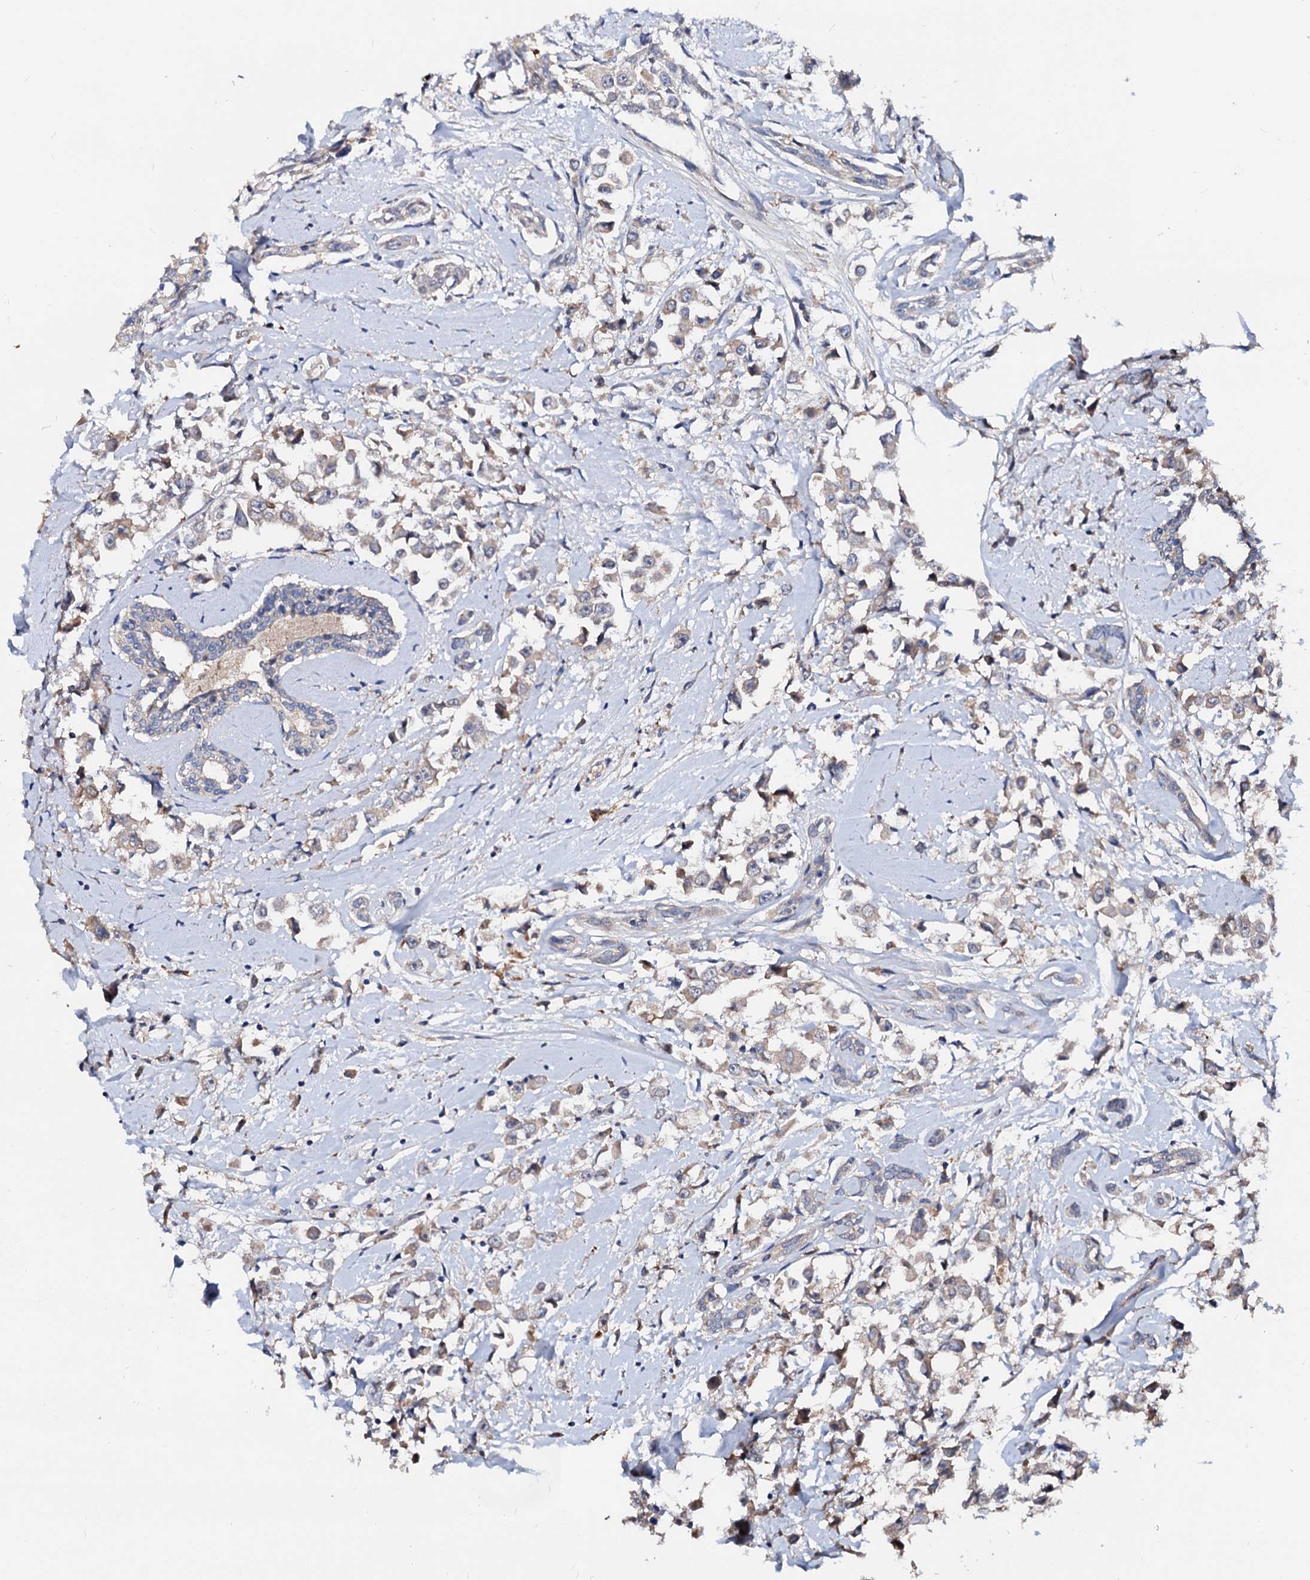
{"staining": {"intensity": "weak", "quantity": ">75%", "location": "cytoplasmic/membranous"}, "tissue": "breast cancer", "cell_type": "Tumor cells", "image_type": "cancer", "snomed": [{"axis": "morphology", "description": "Duct carcinoma"}, {"axis": "topography", "description": "Breast"}], "caption": "This is an image of immunohistochemistry staining of breast intraductal carcinoma, which shows weak expression in the cytoplasmic/membranous of tumor cells.", "gene": "EXTL1", "patient": {"sex": "female", "age": 87}}